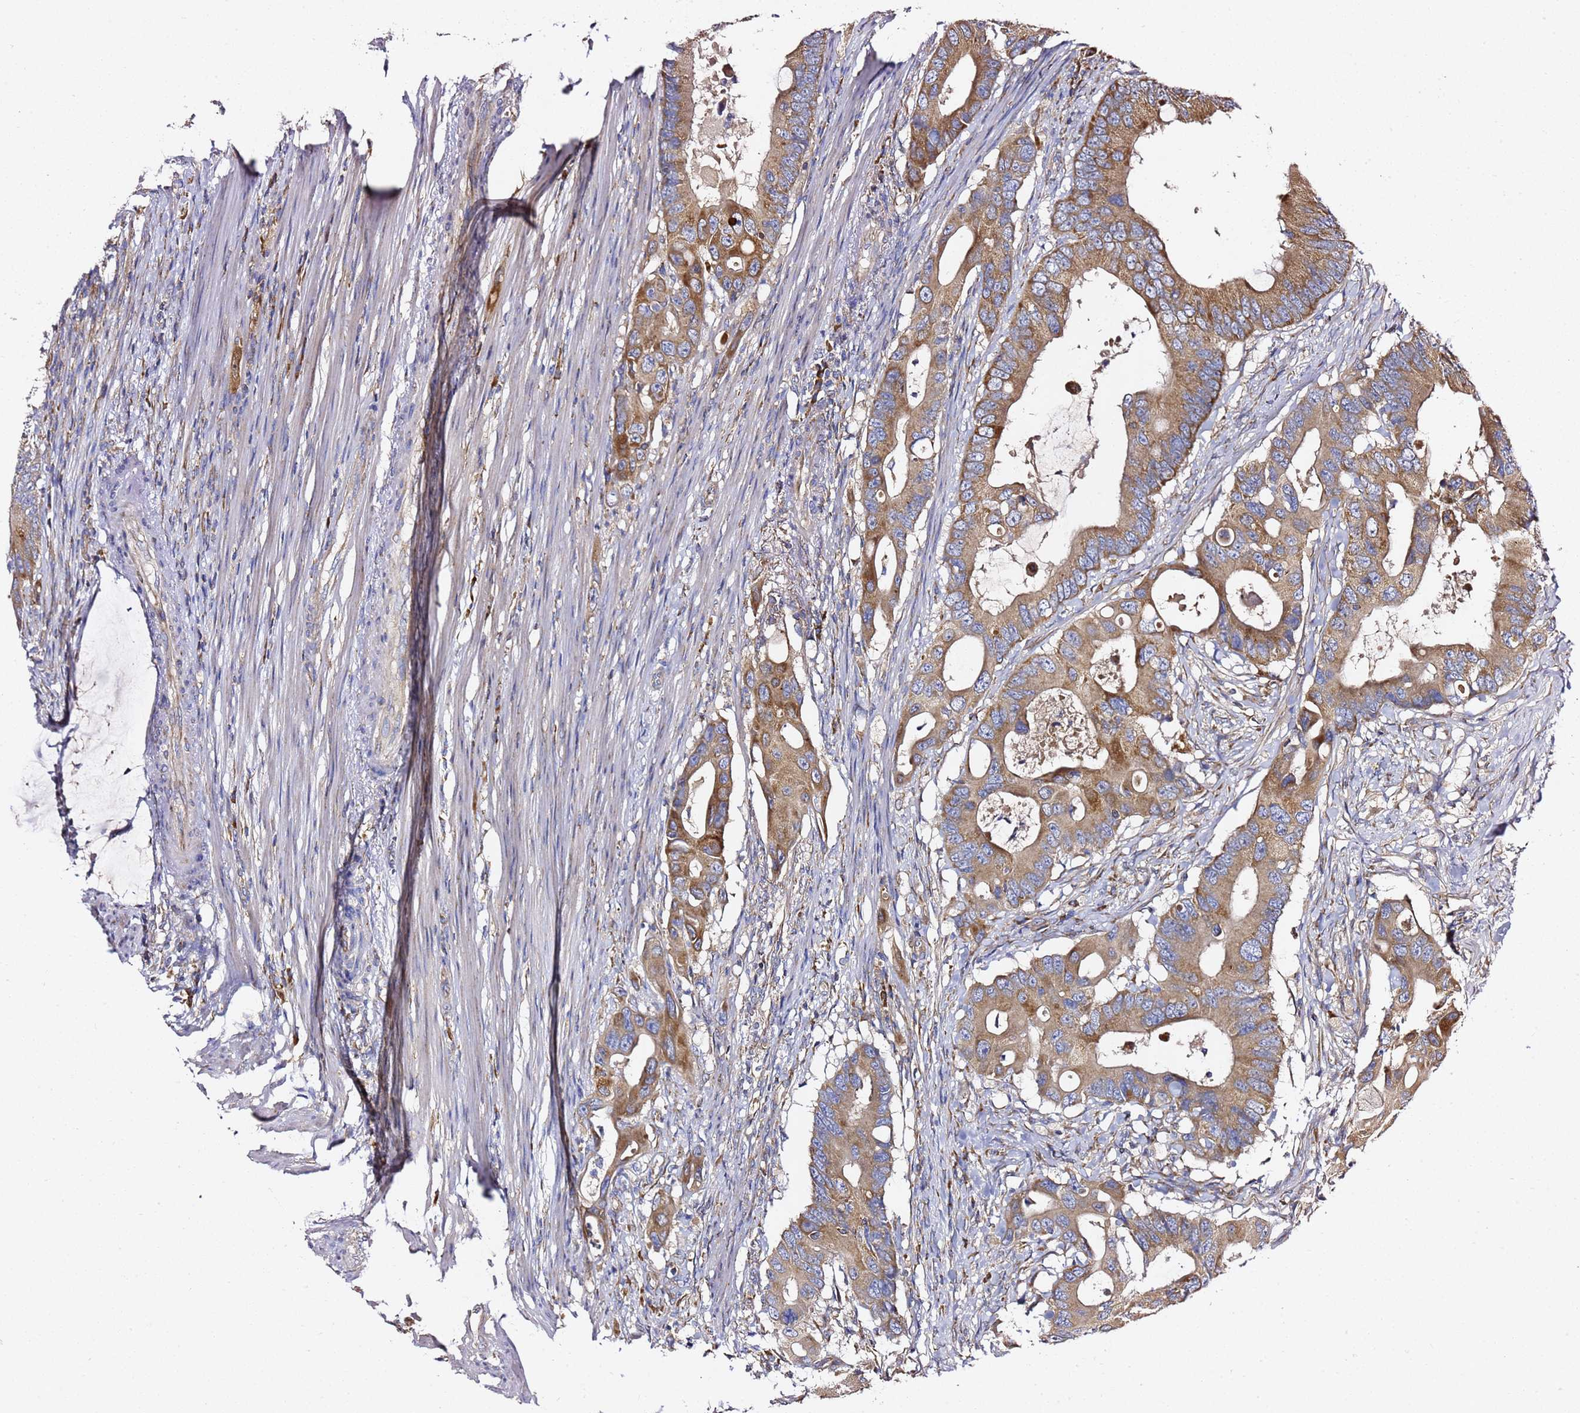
{"staining": {"intensity": "moderate", "quantity": ">75%", "location": "cytoplasmic/membranous"}, "tissue": "colorectal cancer", "cell_type": "Tumor cells", "image_type": "cancer", "snomed": [{"axis": "morphology", "description": "Adenocarcinoma, NOS"}, {"axis": "topography", "description": "Colon"}], "caption": "Immunohistochemistry (DAB (3,3'-diaminobenzidine)) staining of human colorectal adenocarcinoma shows moderate cytoplasmic/membranous protein staining in about >75% of tumor cells.", "gene": "C19orf12", "patient": {"sex": "male", "age": 71}}